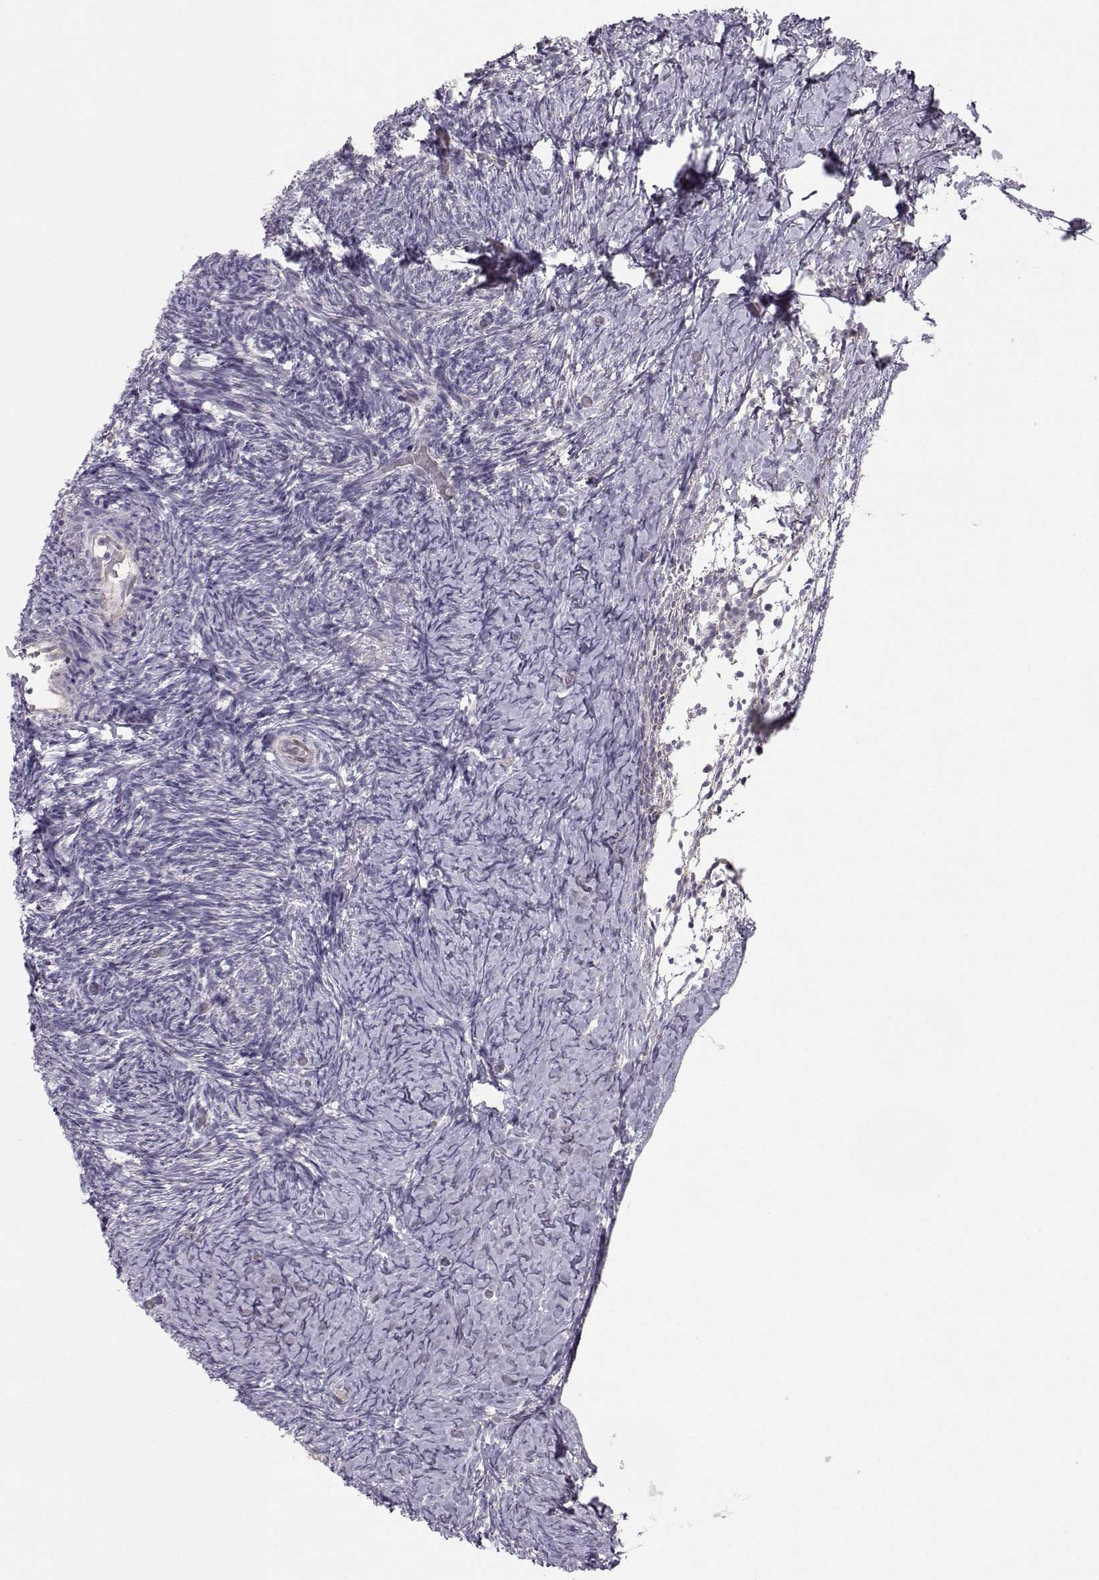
{"staining": {"intensity": "negative", "quantity": "none", "location": "none"}, "tissue": "ovary", "cell_type": "Follicle cells", "image_type": "normal", "snomed": [{"axis": "morphology", "description": "Normal tissue, NOS"}, {"axis": "topography", "description": "Ovary"}], "caption": "High magnification brightfield microscopy of unremarkable ovary stained with DAB (brown) and counterstained with hematoxylin (blue): follicle cells show no significant positivity. The staining was performed using DAB to visualize the protein expression in brown, while the nuclei were stained in blue with hematoxylin (Magnification: 20x).", "gene": "MAST1", "patient": {"sex": "female", "age": 39}}